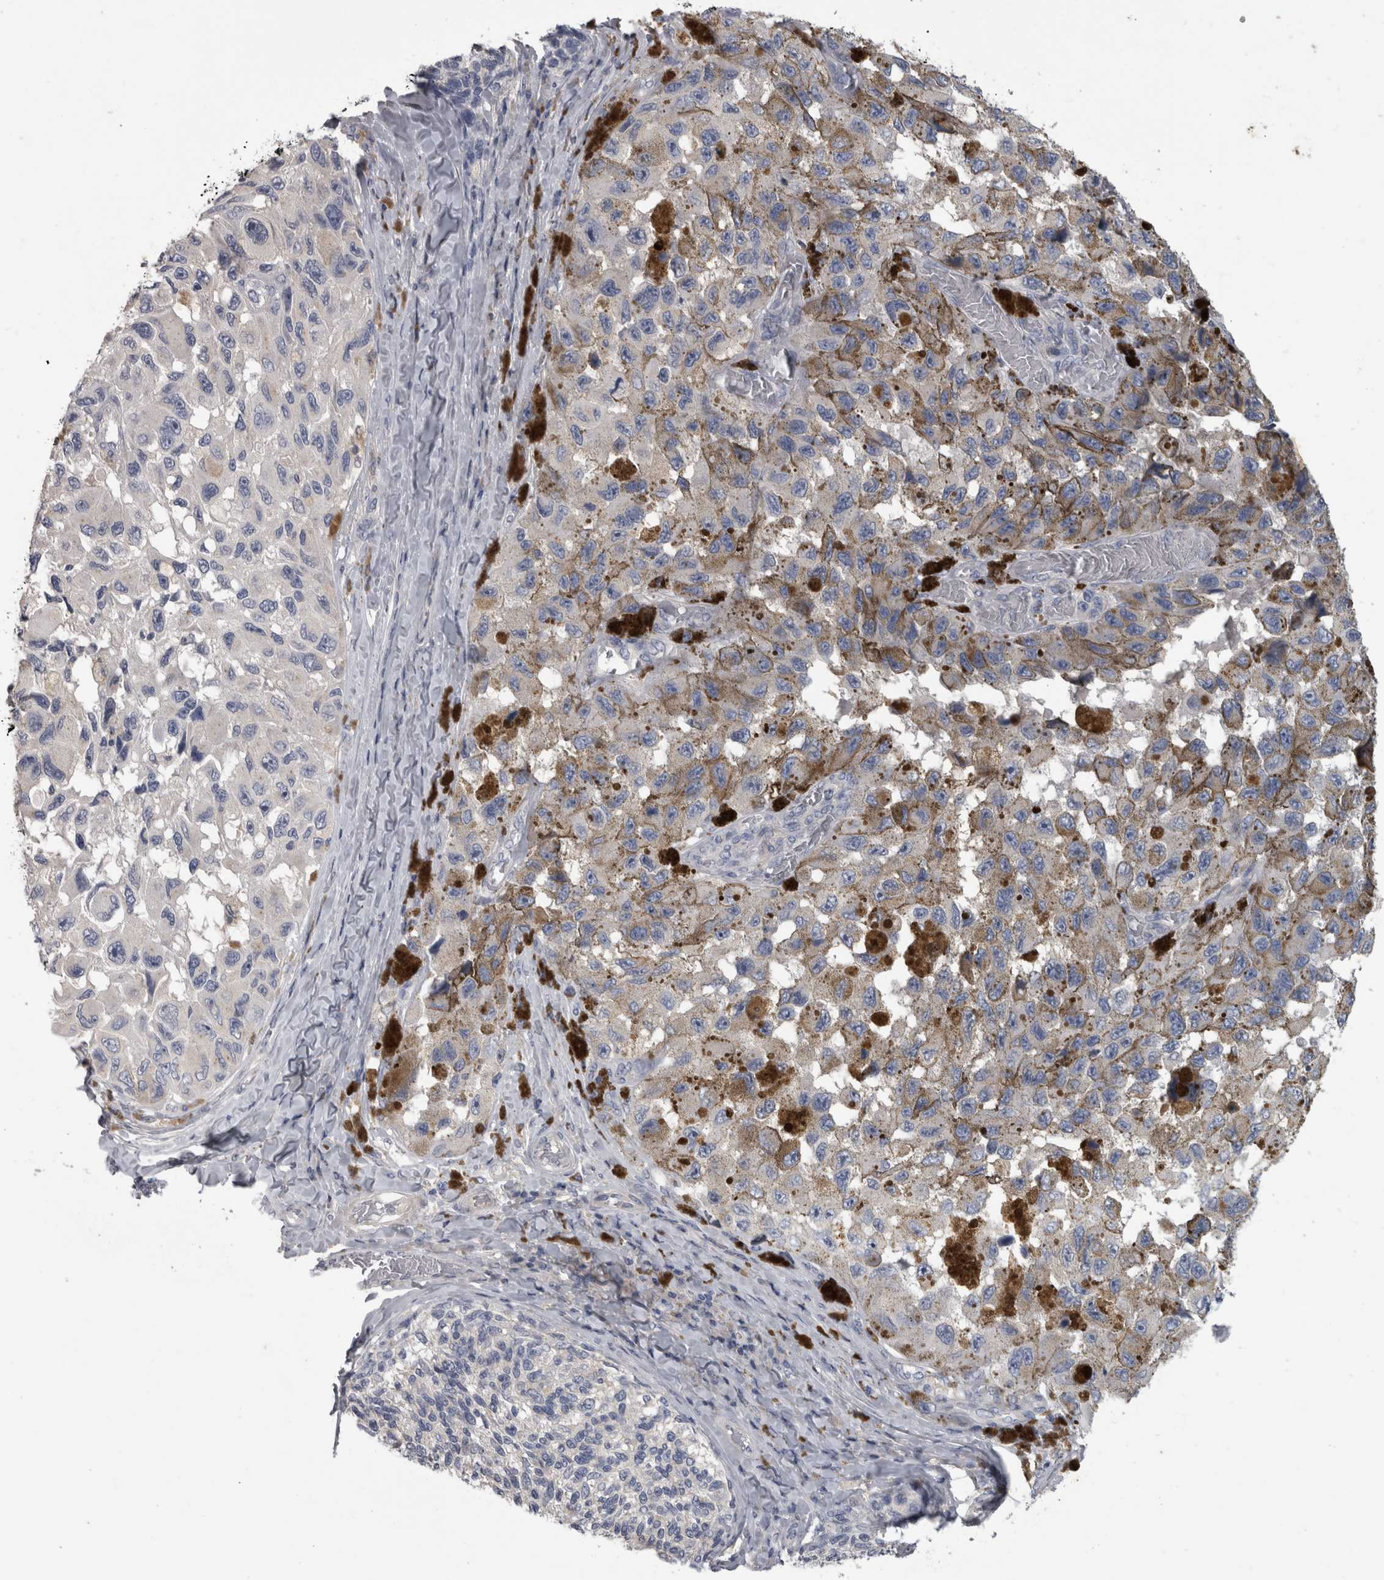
{"staining": {"intensity": "negative", "quantity": "none", "location": "none"}, "tissue": "melanoma", "cell_type": "Tumor cells", "image_type": "cancer", "snomed": [{"axis": "morphology", "description": "Malignant melanoma, NOS"}, {"axis": "topography", "description": "Skin"}], "caption": "Immunohistochemistry of human melanoma reveals no expression in tumor cells.", "gene": "EFEMP2", "patient": {"sex": "female", "age": 73}}